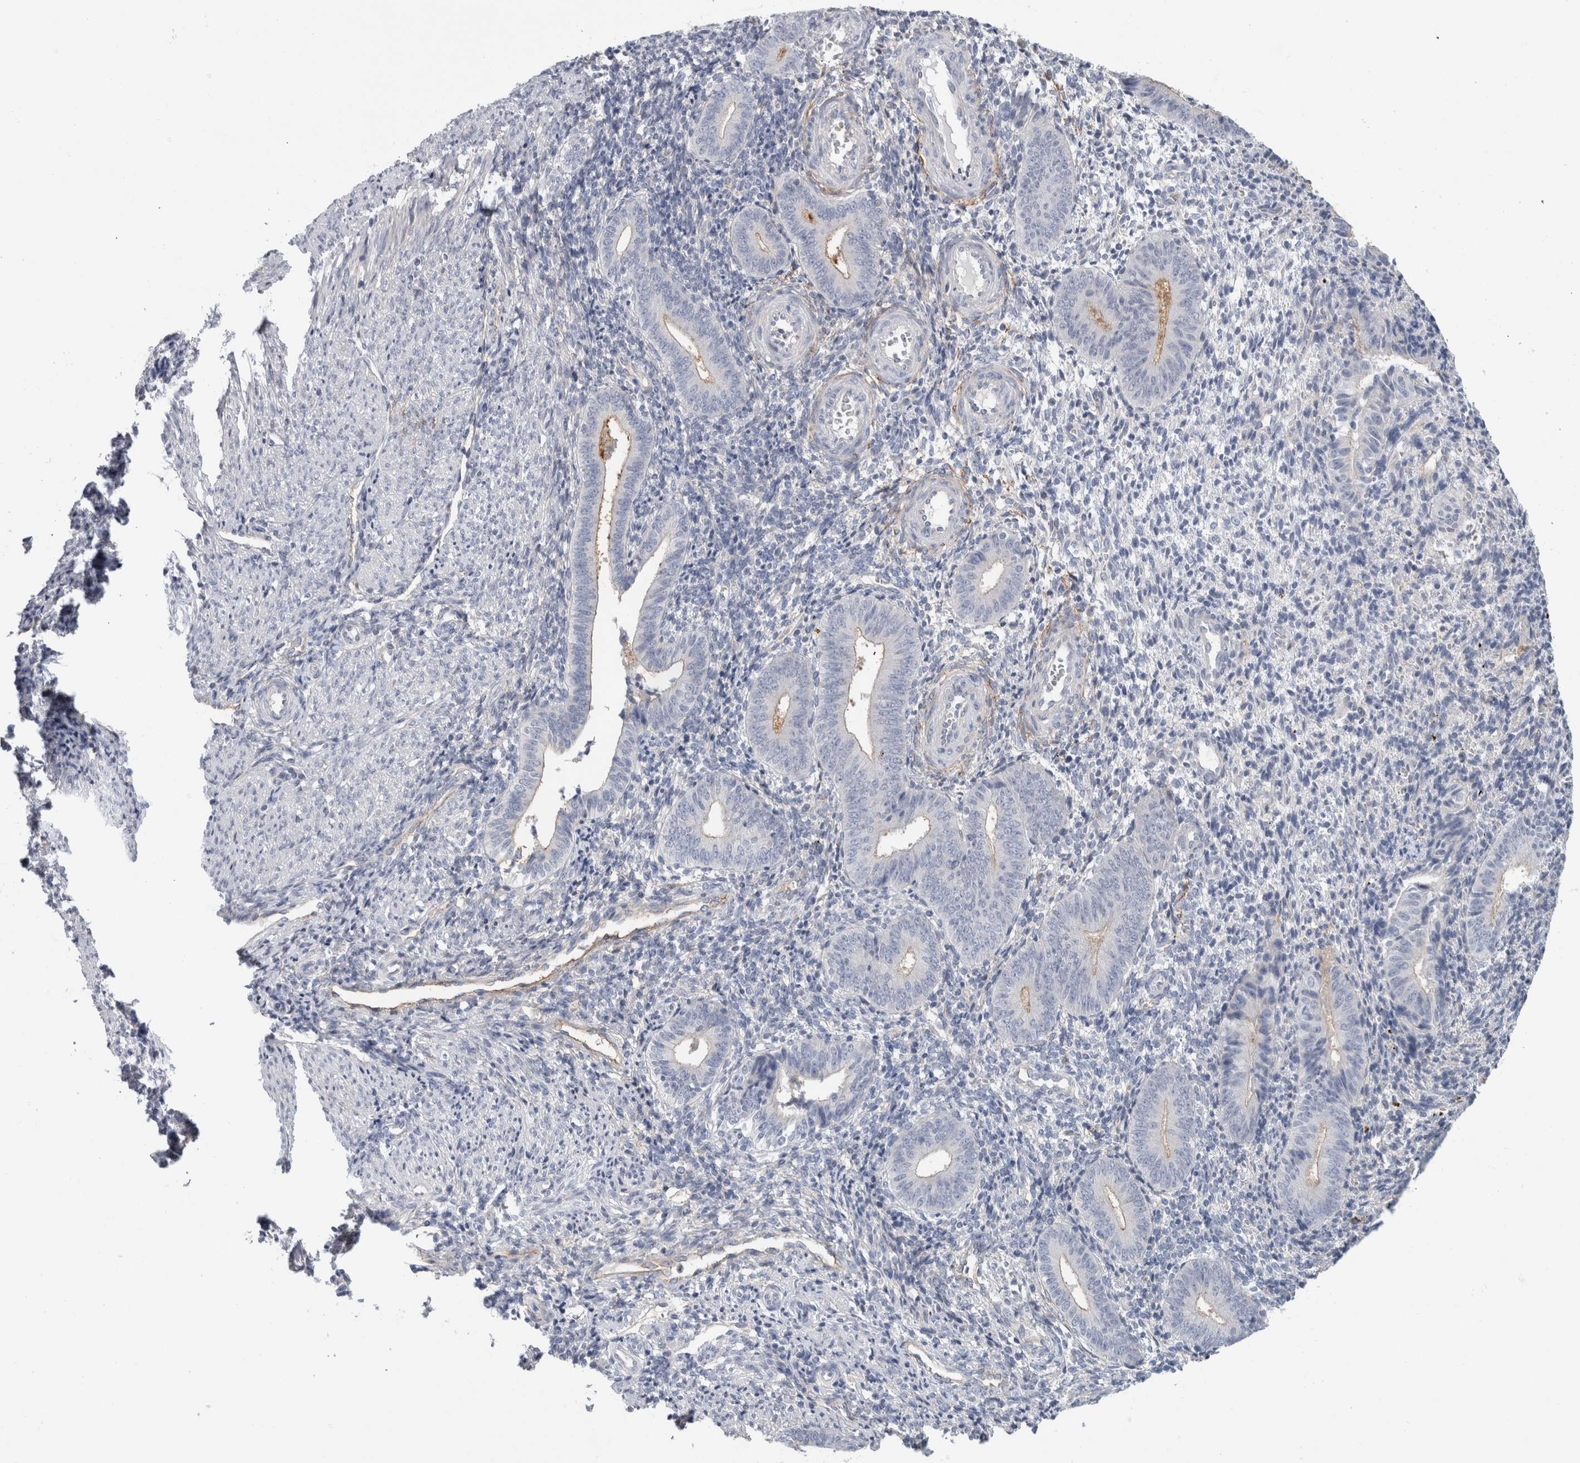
{"staining": {"intensity": "negative", "quantity": "none", "location": "none"}, "tissue": "endometrium", "cell_type": "Cells in endometrial stroma", "image_type": "normal", "snomed": [{"axis": "morphology", "description": "Normal tissue, NOS"}, {"axis": "topography", "description": "Uterus"}, {"axis": "topography", "description": "Endometrium"}], "caption": "Unremarkable endometrium was stained to show a protein in brown. There is no significant positivity in cells in endometrial stroma. Nuclei are stained in blue.", "gene": "CD55", "patient": {"sex": "female", "age": 33}}